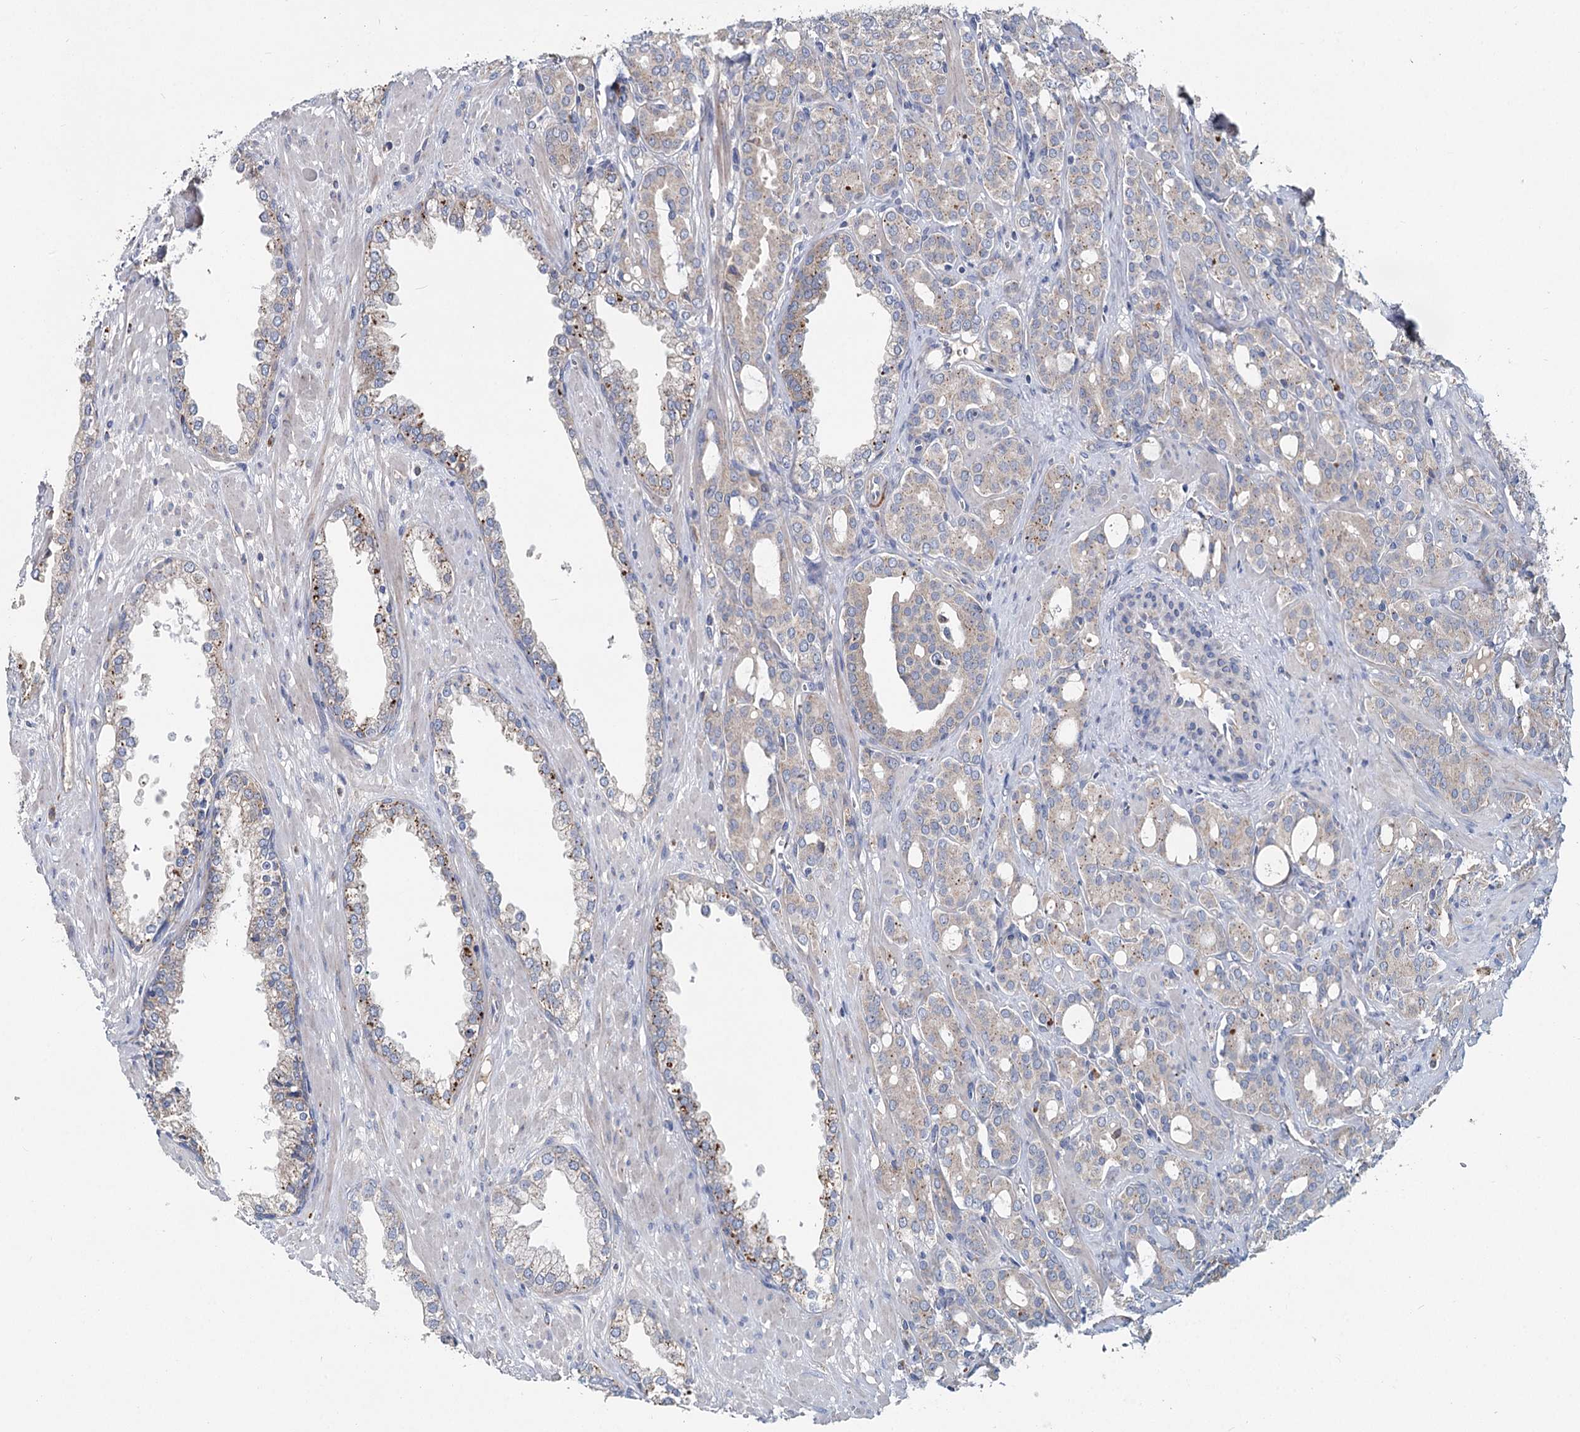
{"staining": {"intensity": "weak", "quantity": "<25%", "location": "cytoplasmic/membranous"}, "tissue": "prostate cancer", "cell_type": "Tumor cells", "image_type": "cancer", "snomed": [{"axis": "morphology", "description": "Adenocarcinoma, High grade"}, {"axis": "topography", "description": "Prostate"}], "caption": "This is an IHC image of human prostate cancer. There is no staining in tumor cells.", "gene": "ANKRD16", "patient": {"sex": "male", "age": 72}}